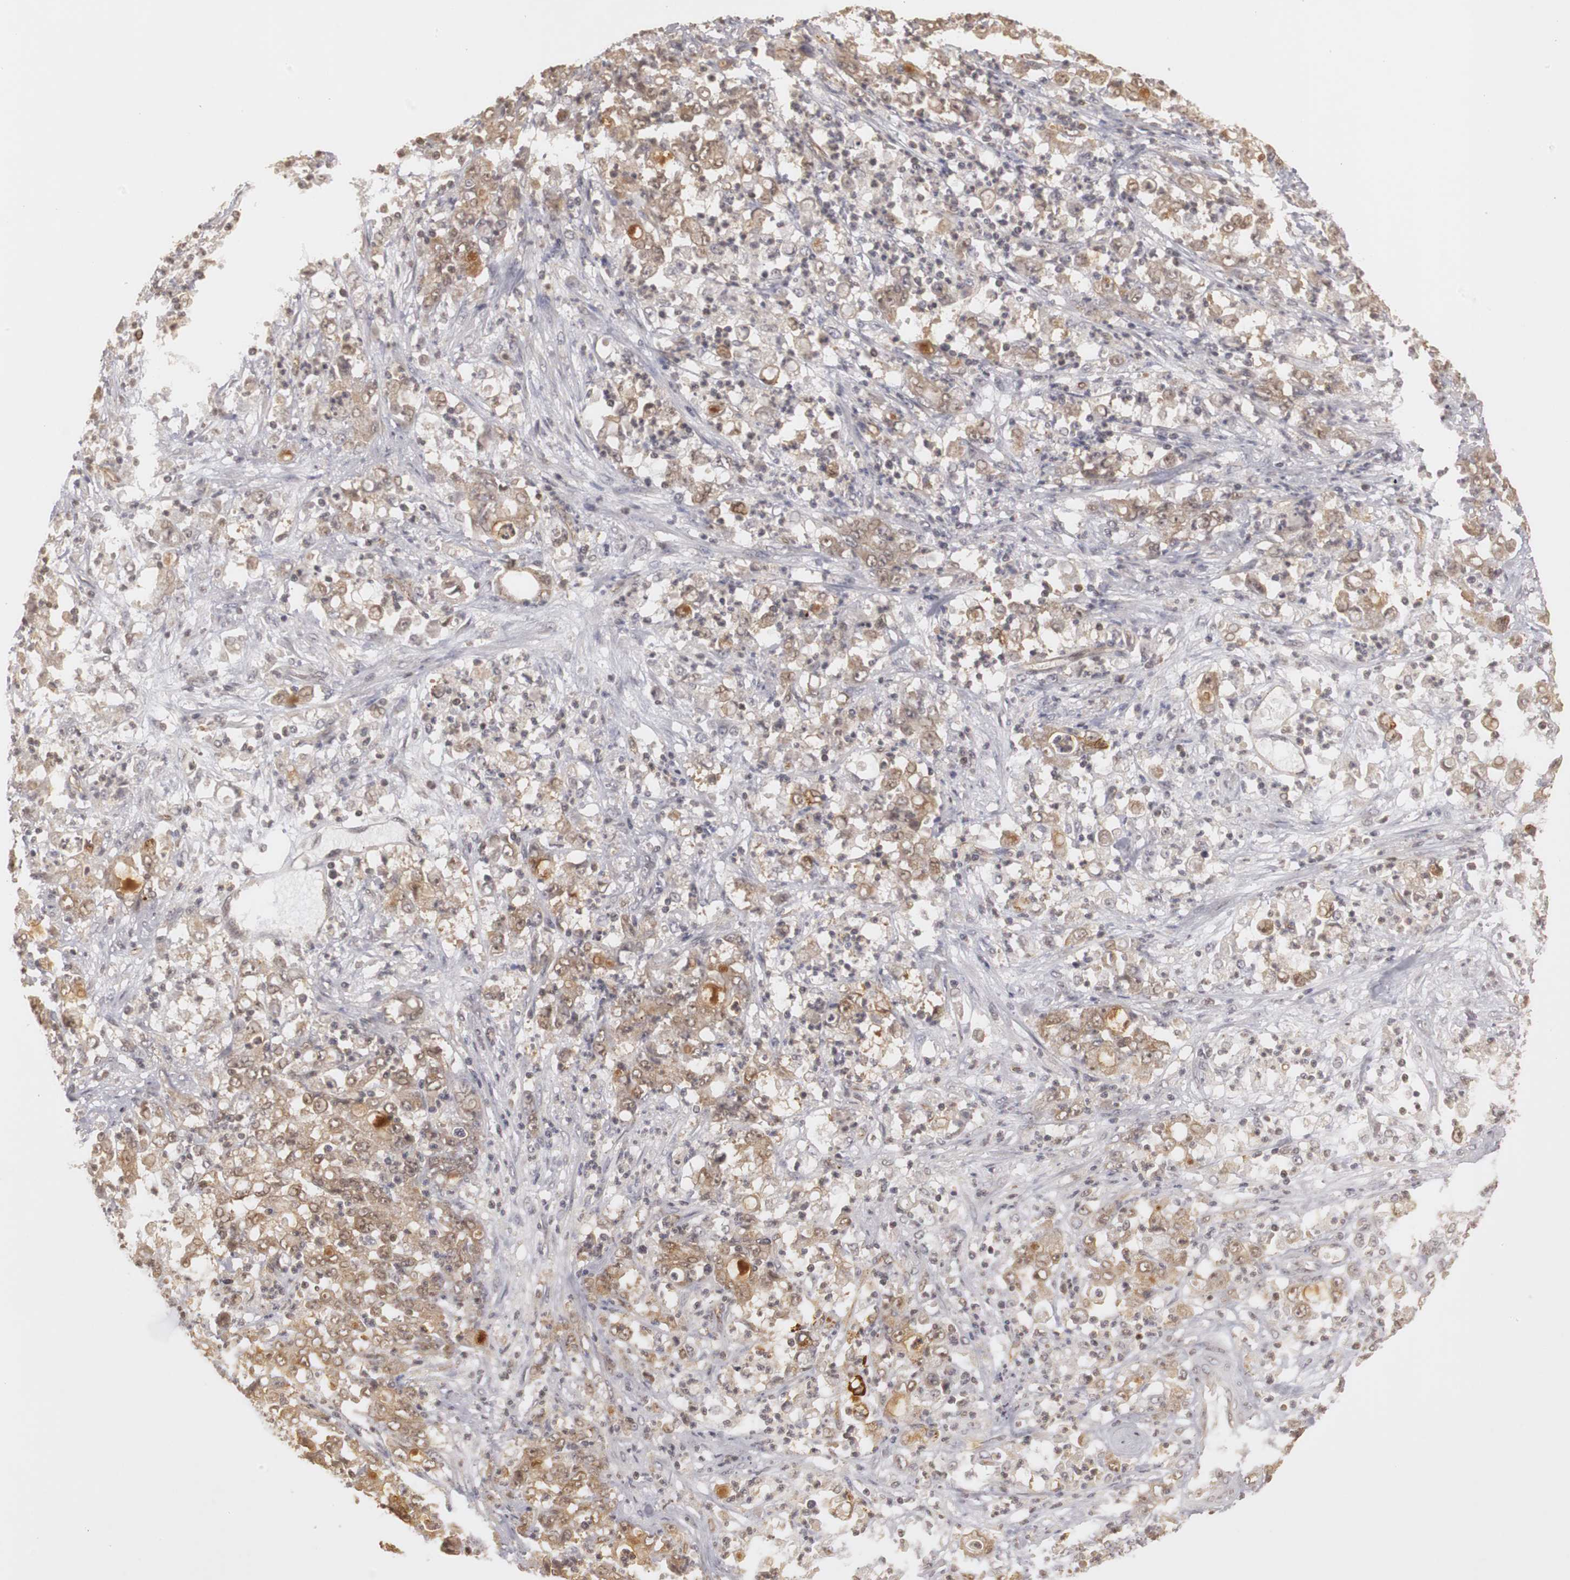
{"staining": {"intensity": "weak", "quantity": ">75%", "location": "cytoplasmic/membranous,nuclear"}, "tissue": "stomach cancer", "cell_type": "Tumor cells", "image_type": "cancer", "snomed": [{"axis": "morphology", "description": "Adenocarcinoma, NOS"}, {"axis": "topography", "description": "Stomach, lower"}], "caption": "Brown immunohistochemical staining in adenocarcinoma (stomach) exhibits weak cytoplasmic/membranous and nuclear expression in about >75% of tumor cells.", "gene": "PLEKHA1", "patient": {"sex": "female", "age": 71}}